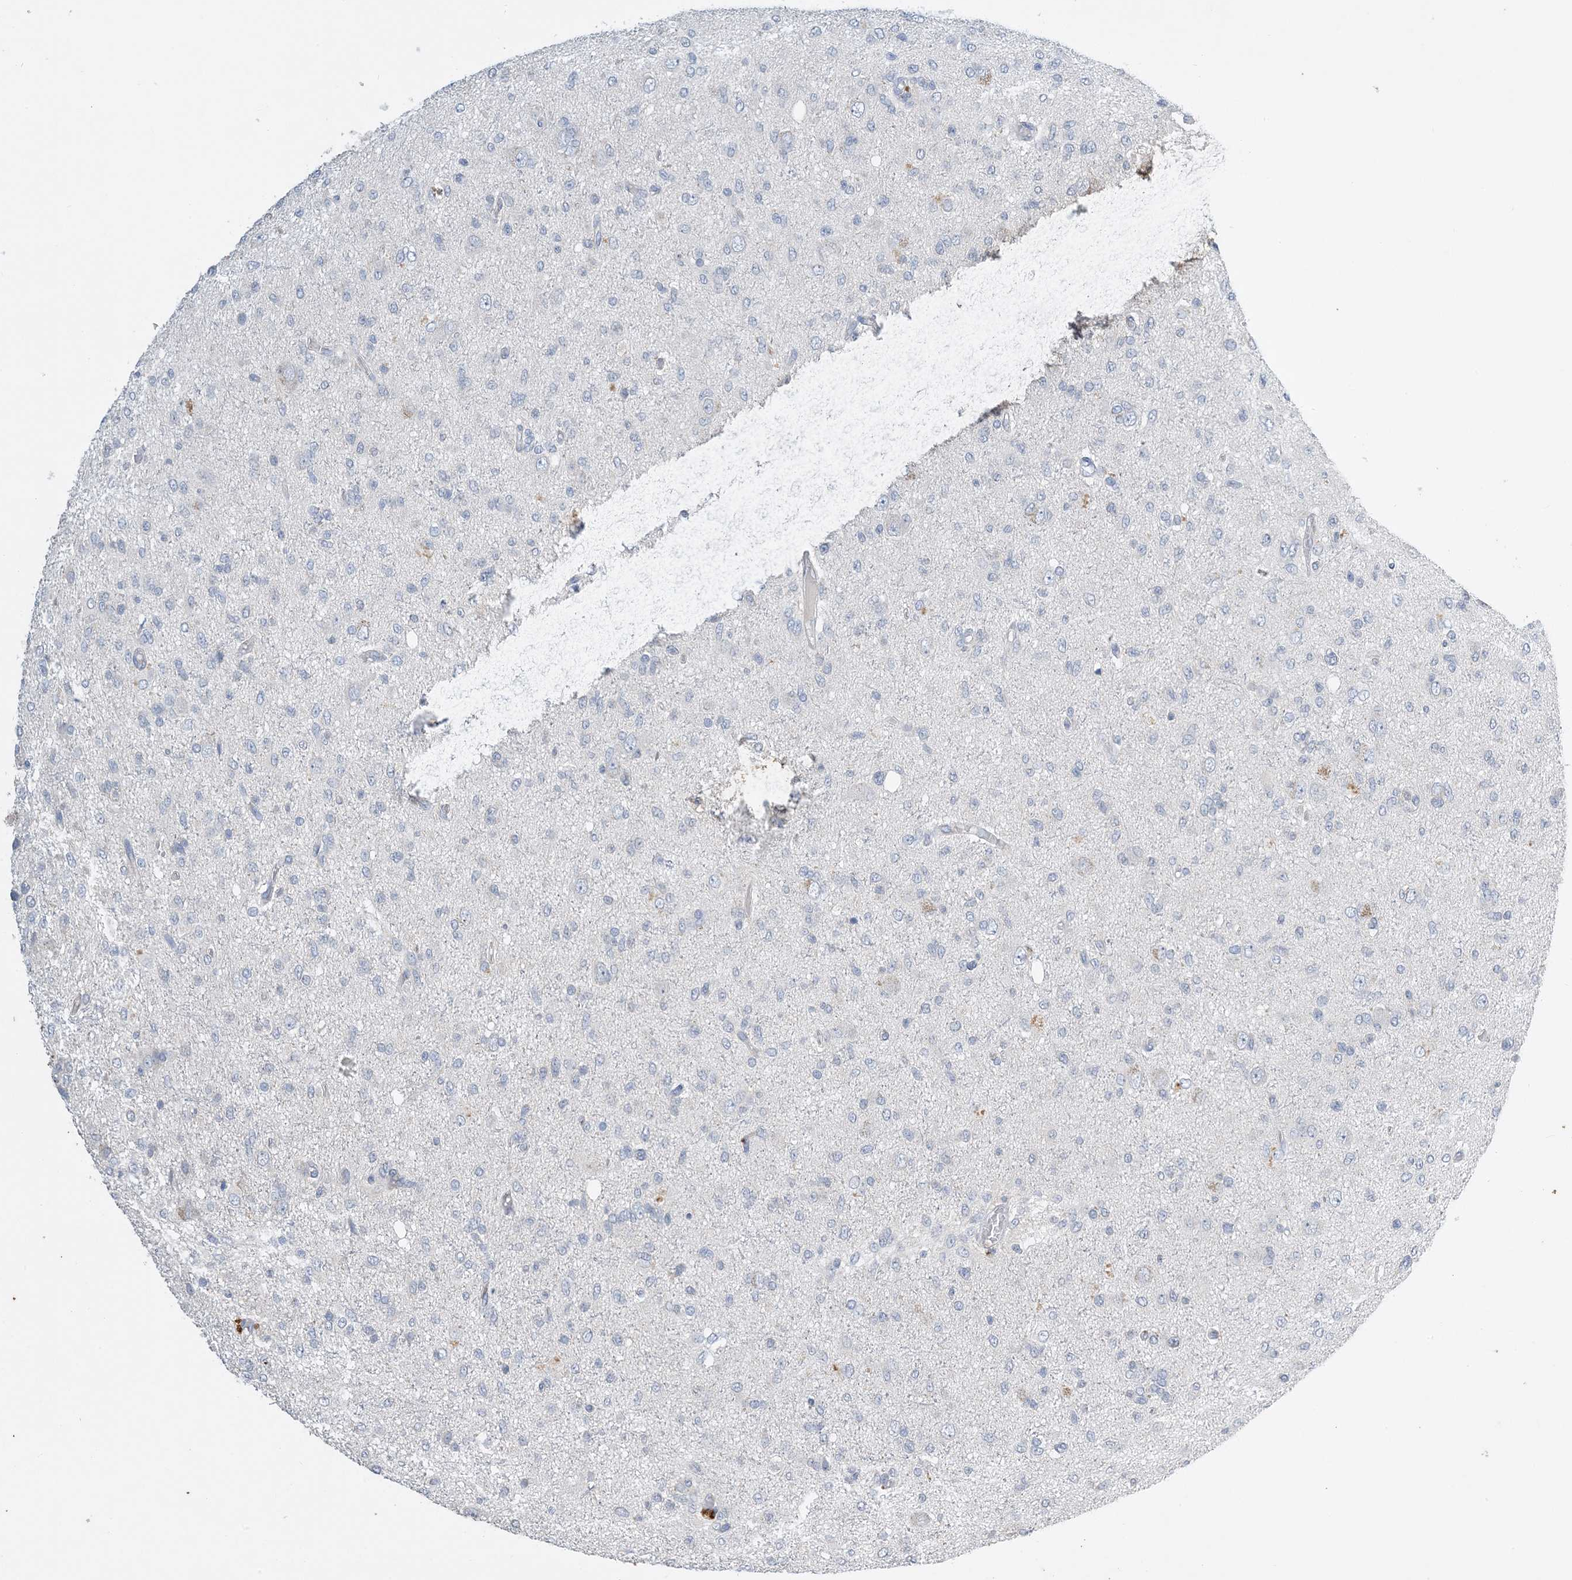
{"staining": {"intensity": "negative", "quantity": "none", "location": "none"}, "tissue": "glioma", "cell_type": "Tumor cells", "image_type": "cancer", "snomed": [{"axis": "morphology", "description": "Glioma, malignant, High grade"}, {"axis": "topography", "description": "Brain"}], "caption": "DAB (3,3'-diaminobenzidine) immunohistochemical staining of human malignant glioma (high-grade) displays no significant positivity in tumor cells. Nuclei are stained in blue.", "gene": "KPRP", "patient": {"sex": "female", "age": 59}}